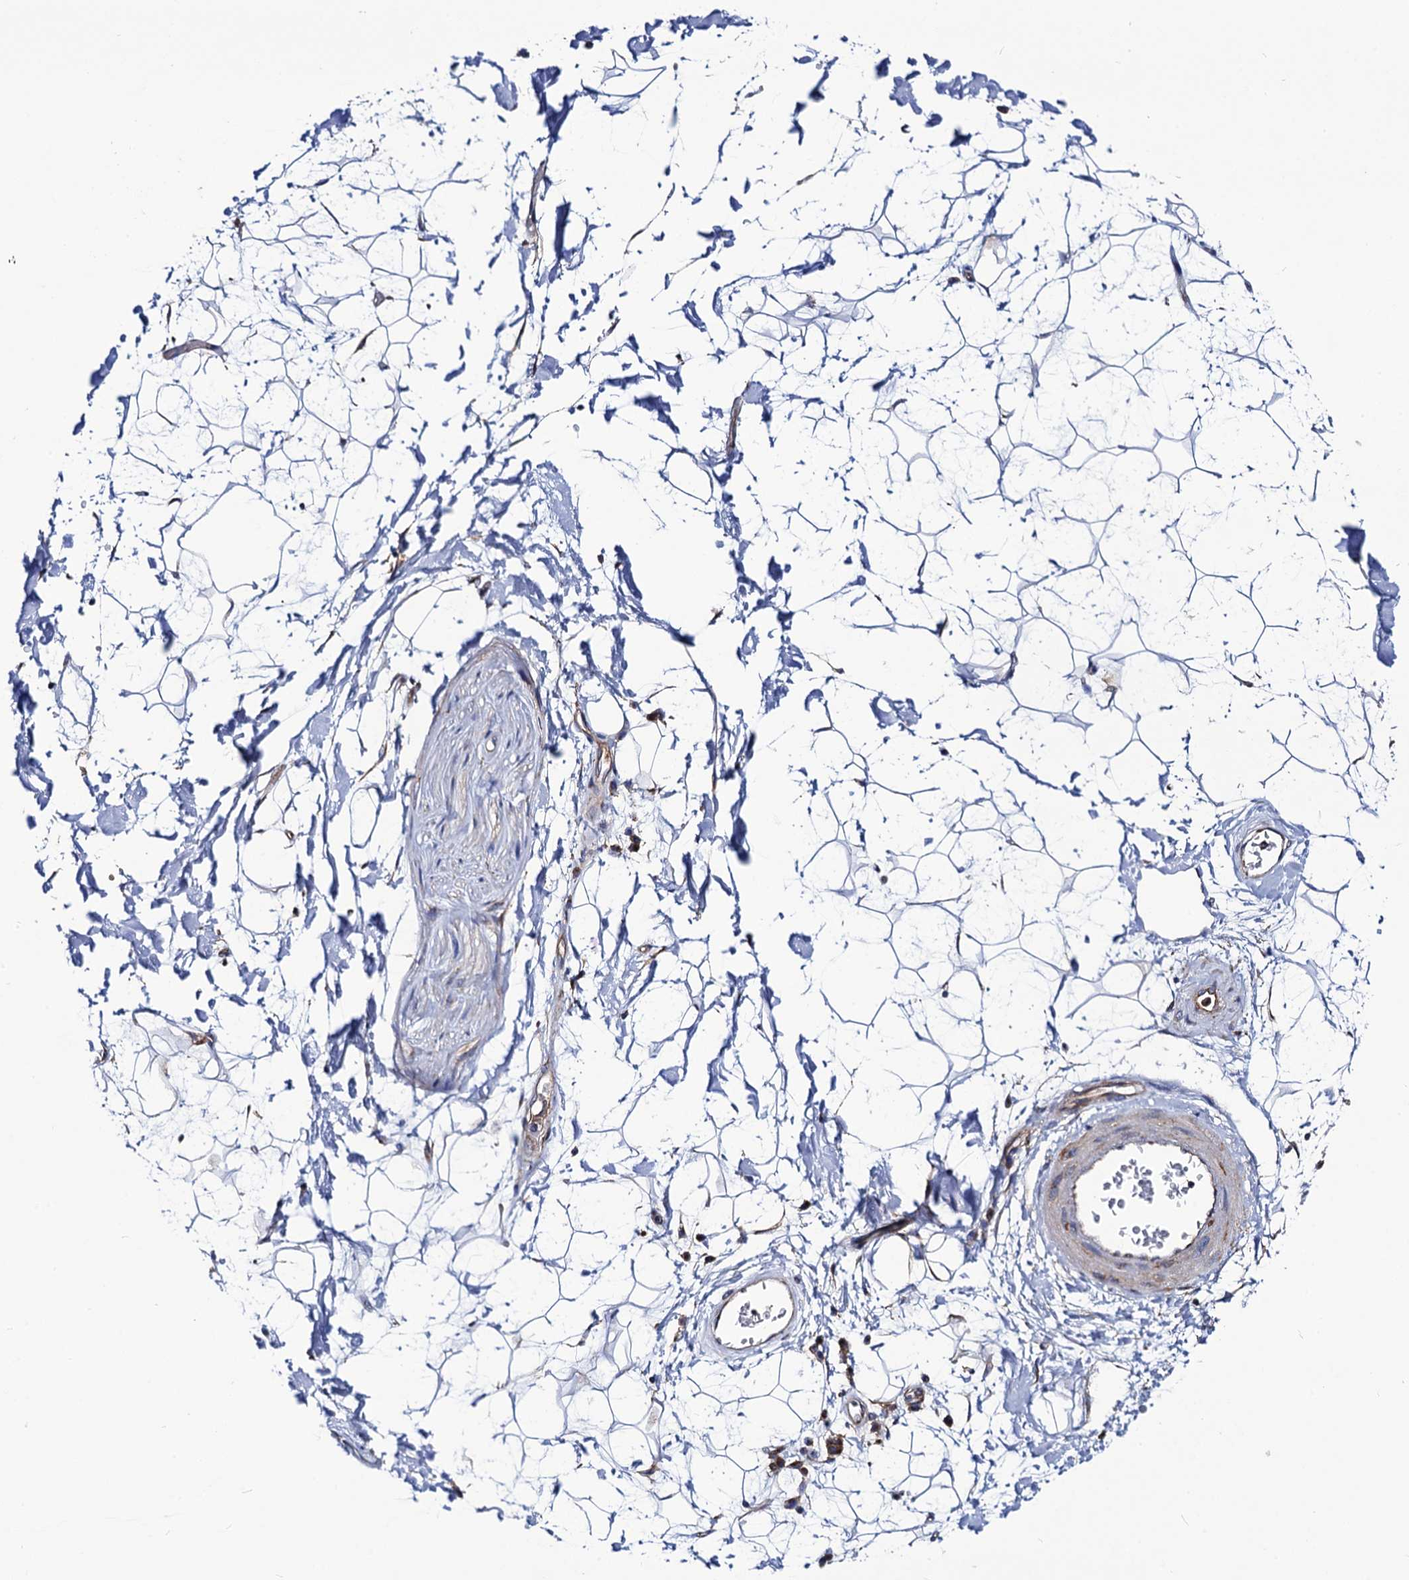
{"staining": {"intensity": "negative", "quantity": "none", "location": "none"}, "tissue": "adipose tissue", "cell_type": "Adipocytes", "image_type": "normal", "snomed": [{"axis": "morphology", "description": "Normal tissue, NOS"}, {"axis": "topography", "description": "Soft tissue"}], "caption": "Adipocytes are negative for brown protein staining in unremarkable adipose tissue. (DAB immunohistochemistry with hematoxylin counter stain).", "gene": "DYDC1", "patient": {"sex": "male", "age": 72}}